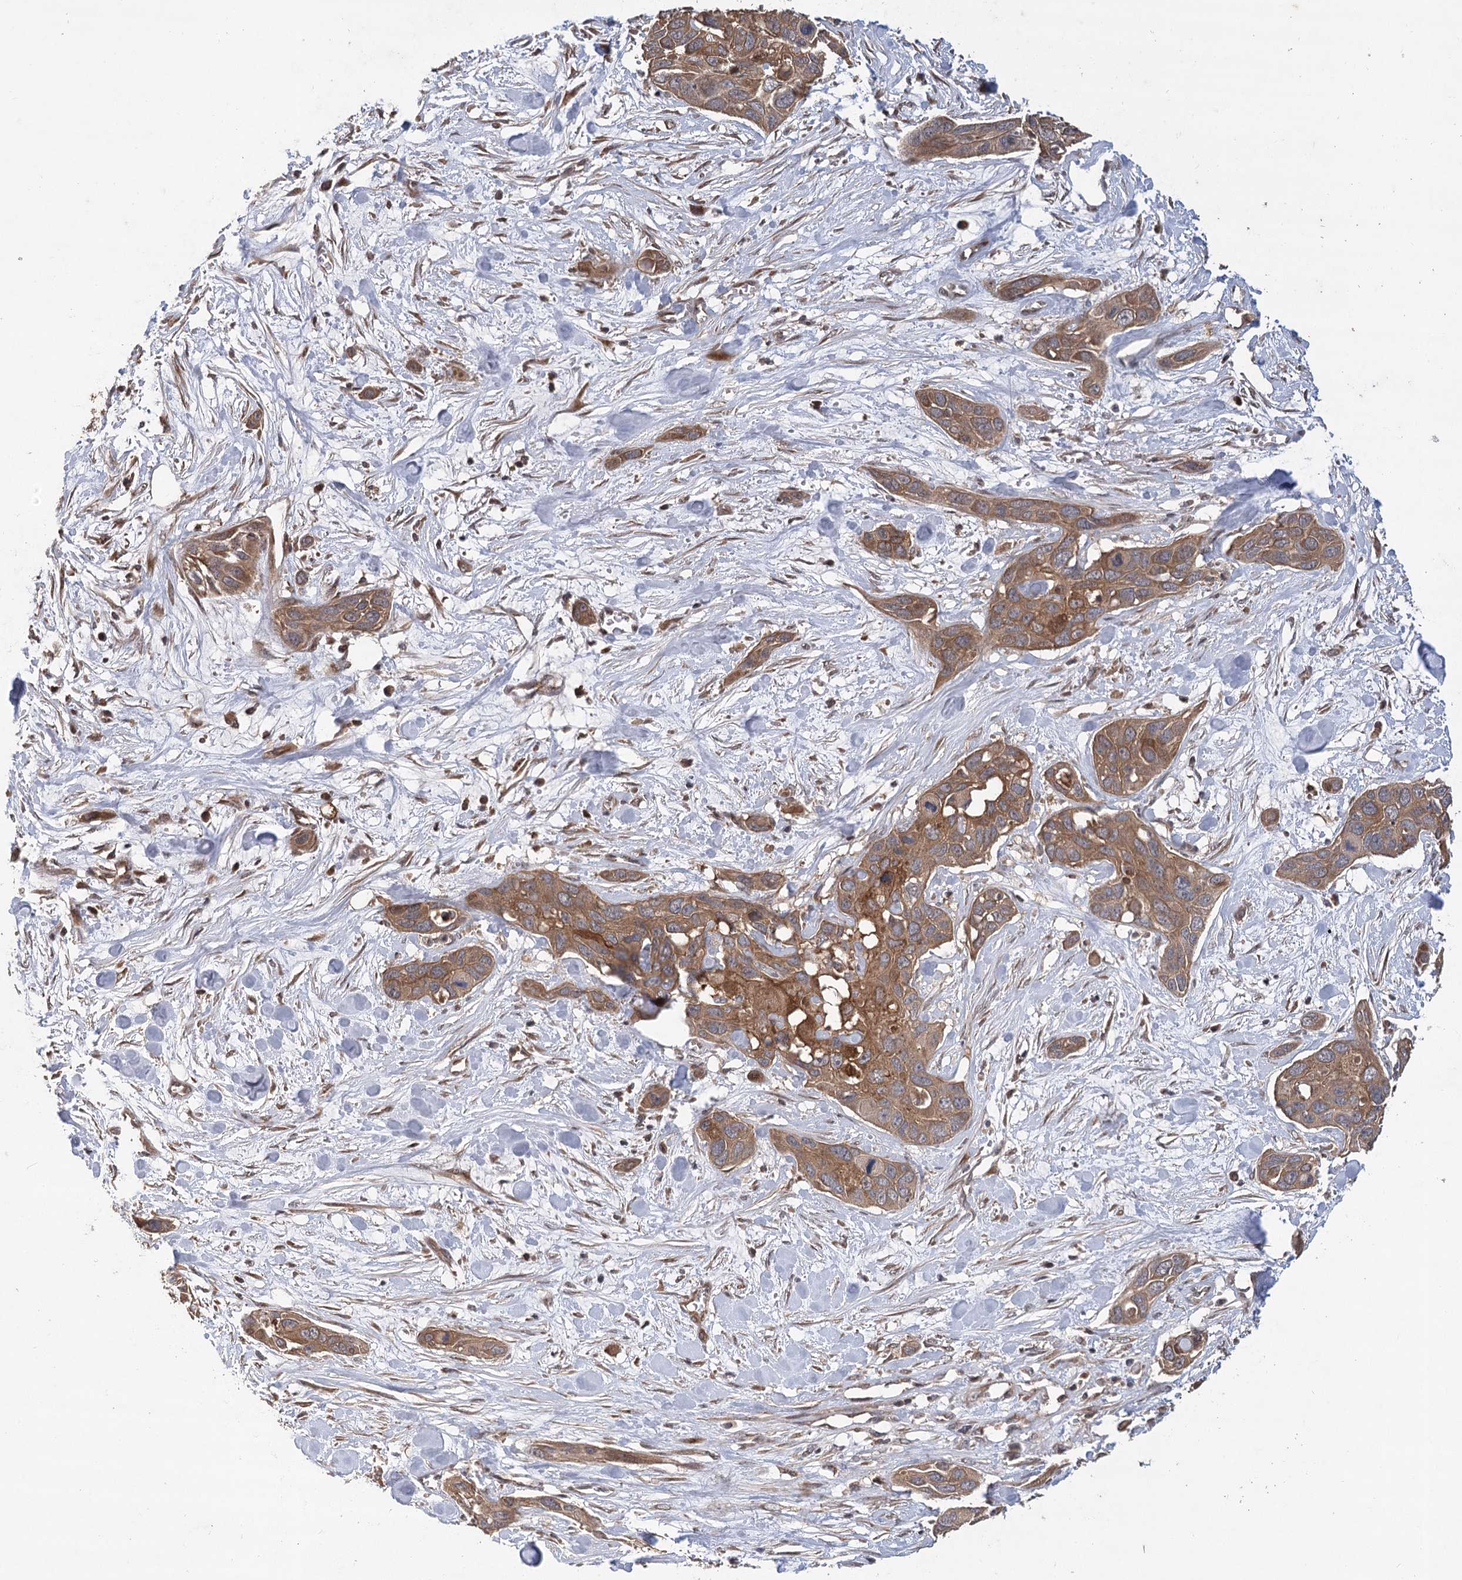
{"staining": {"intensity": "moderate", "quantity": ">75%", "location": "cytoplasmic/membranous"}, "tissue": "pancreatic cancer", "cell_type": "Tumor cells", "image_type": "cancer", "snomed": [{"axis": "morphology", "description": "Adenocarcinoma, NOS"}, {"axis": "topography", "description": "Pancreas"}], "caption": "About >75% of tumor cells in pancreatic cancer (adenocarcinoma) show moderate cytoplasmic/membranous protein expression as visualized by brown immunohistochemical staining.", "gene": "LSS", "patient": {"sex": "female", "age": 60}}